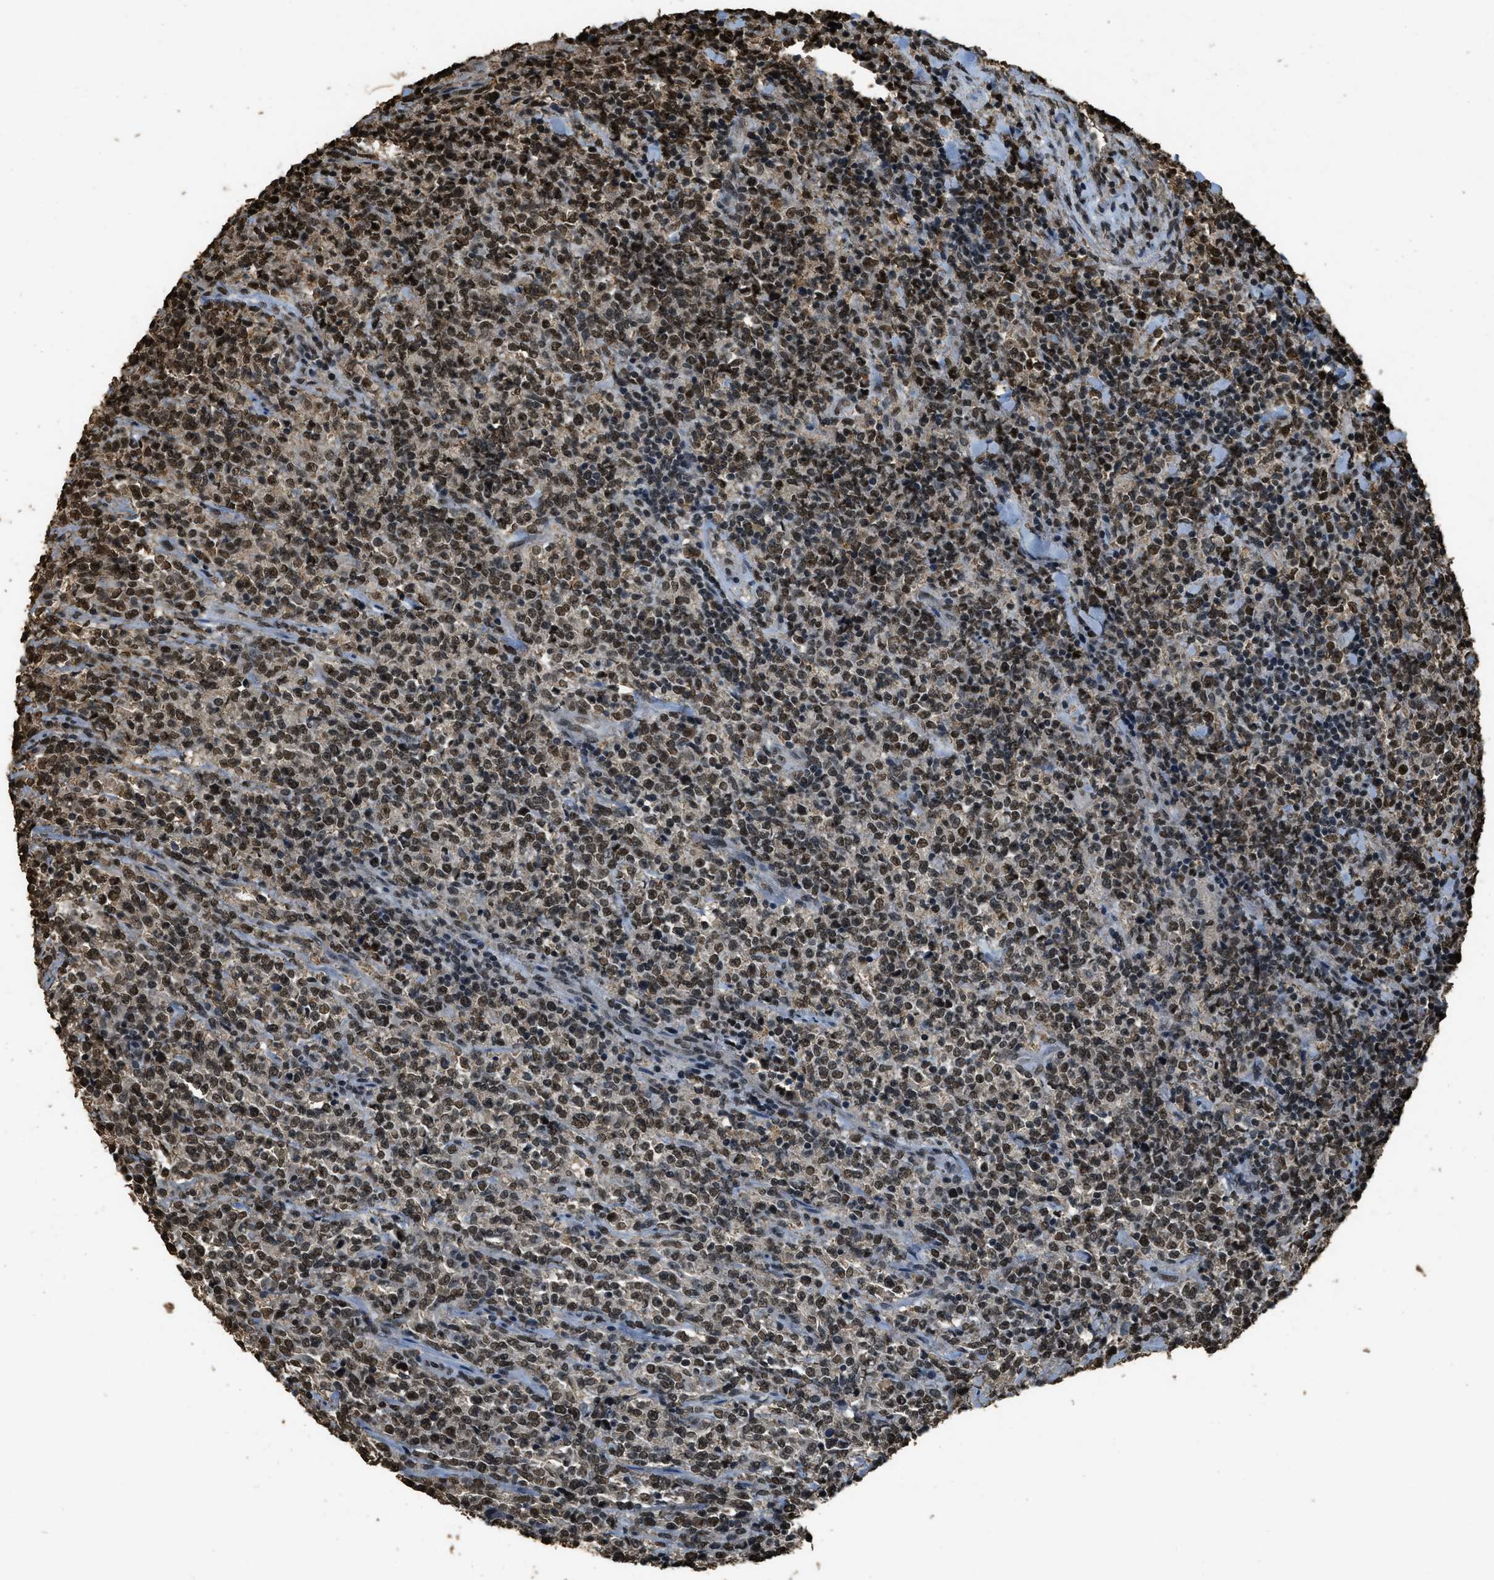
{"staining": {"intensity": "strong", "quantity": "25%-75%", "location": "nuclear"}, "tissue": "lymphoma", "cell_type": "Tumor cells", "image_type": "cancer", "snomed": [{"axis": "morphology", "description": "Malignant lymphoma, non-Hodgkin's type, High grade"}, {"axis": "topography", "description": "Soft tissue"}], "caption": "Lymphoma stained with DAB (3,3'-diaminobenzidine) IHC shows high levels of strong nuclear staining in about 25%-75% of tumor cells. (DAB (3,3'-diaminobenzidine) = brown stain, brightfield microscopy at high magnification).", "gene": "MYB", "patient": {"sex": "male", "age": 18}}